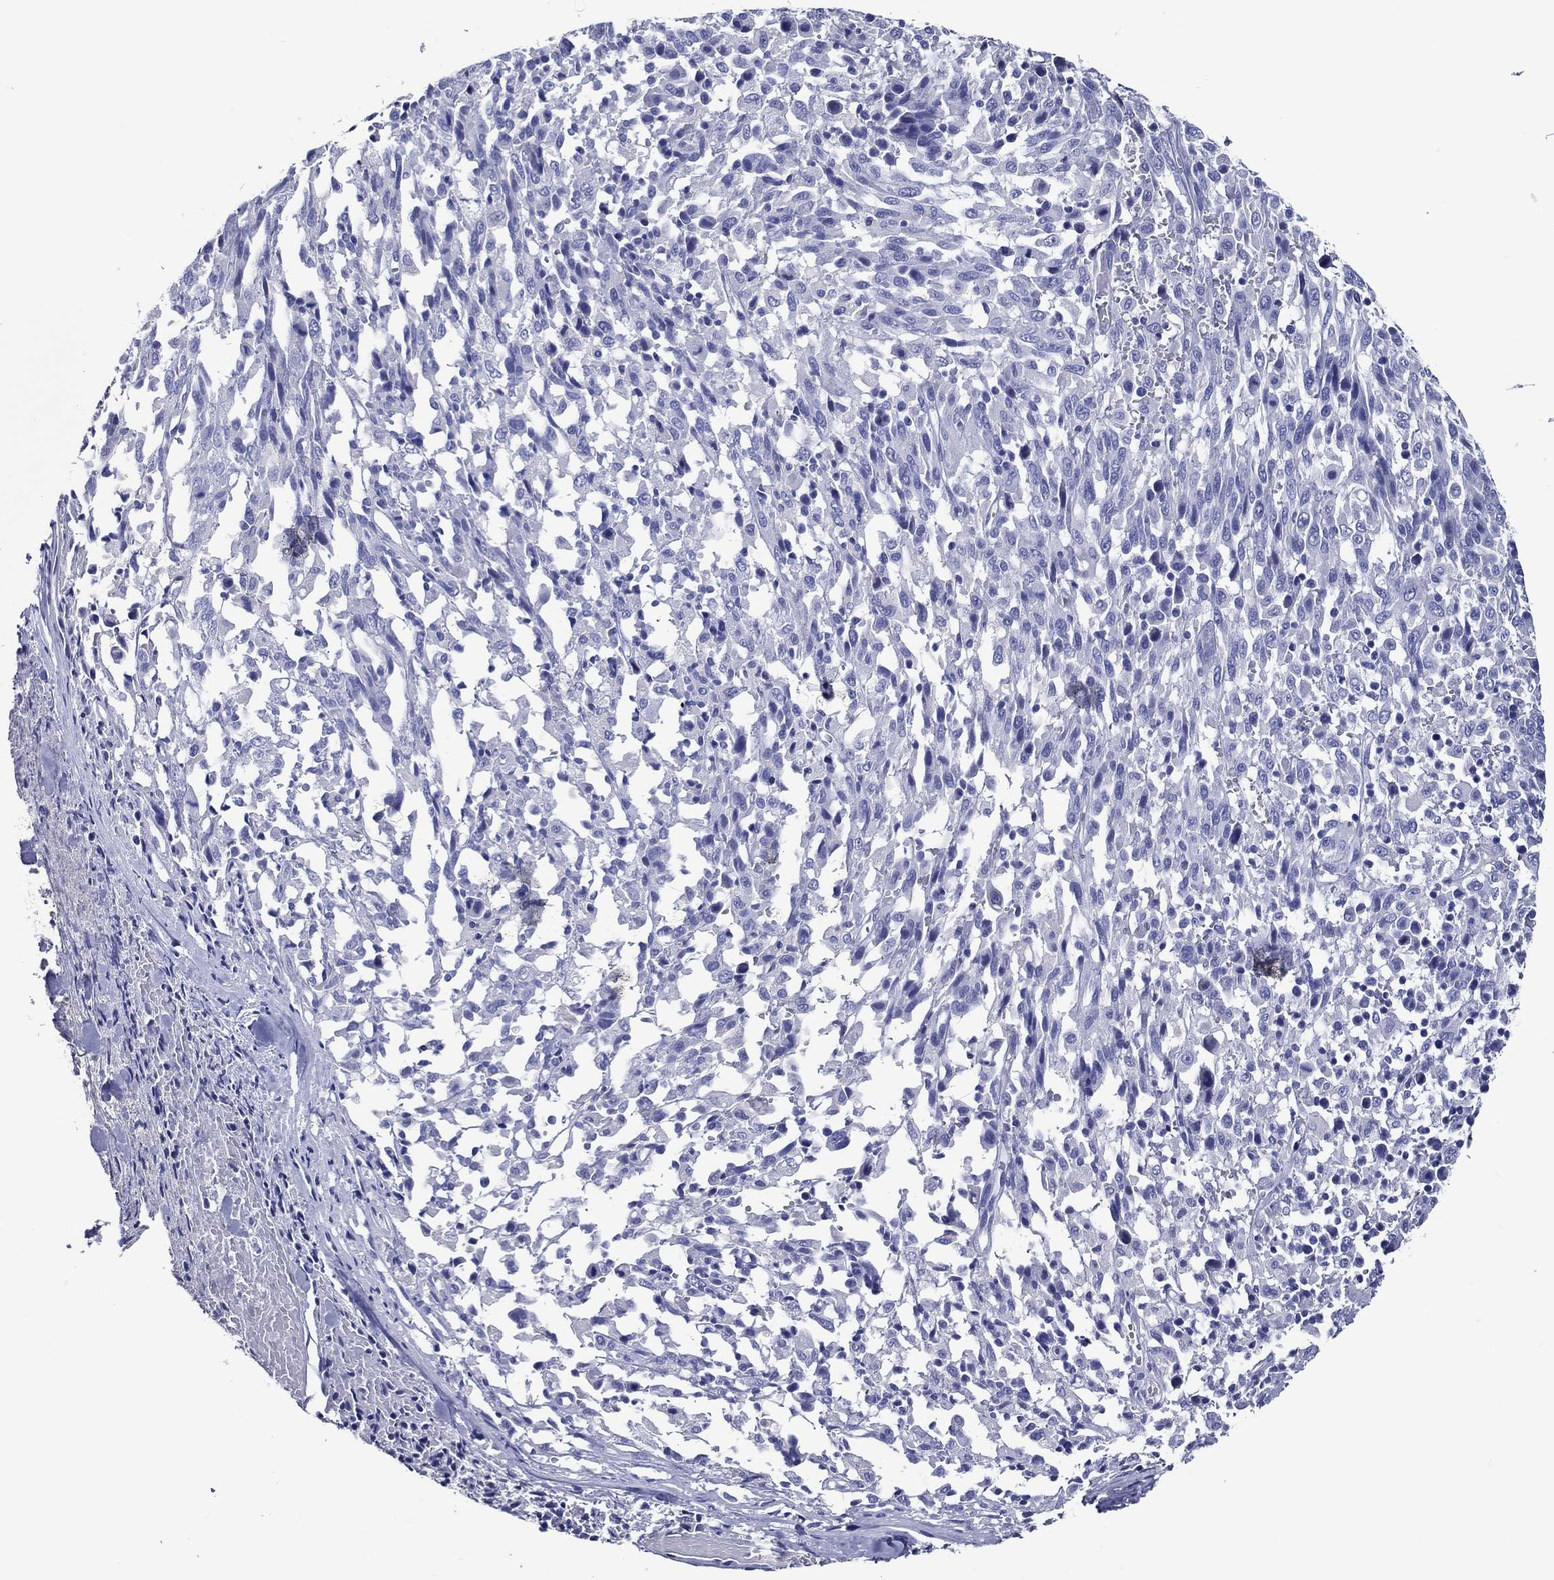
{"staining": {"intensity": "negative", "quantity": "none", "location": "none"}, "tissue": "melanoma", "cell_type": "Tumor cells", "image_type": "cancer", "snomed": [{"axis": "morphology", "description": "Malignant melanoma, NOS"}, {"axis": "topography", "description": "Skin"}], "caption": "This micrograph is of malignant melanoma stained with immunohistochemistry to label a protein in brown with the nuclei are counter-stained blue. There is no expression in tumor cells.", "gene": "ACE2", "patient": {"sex": "female", "age": 91}}